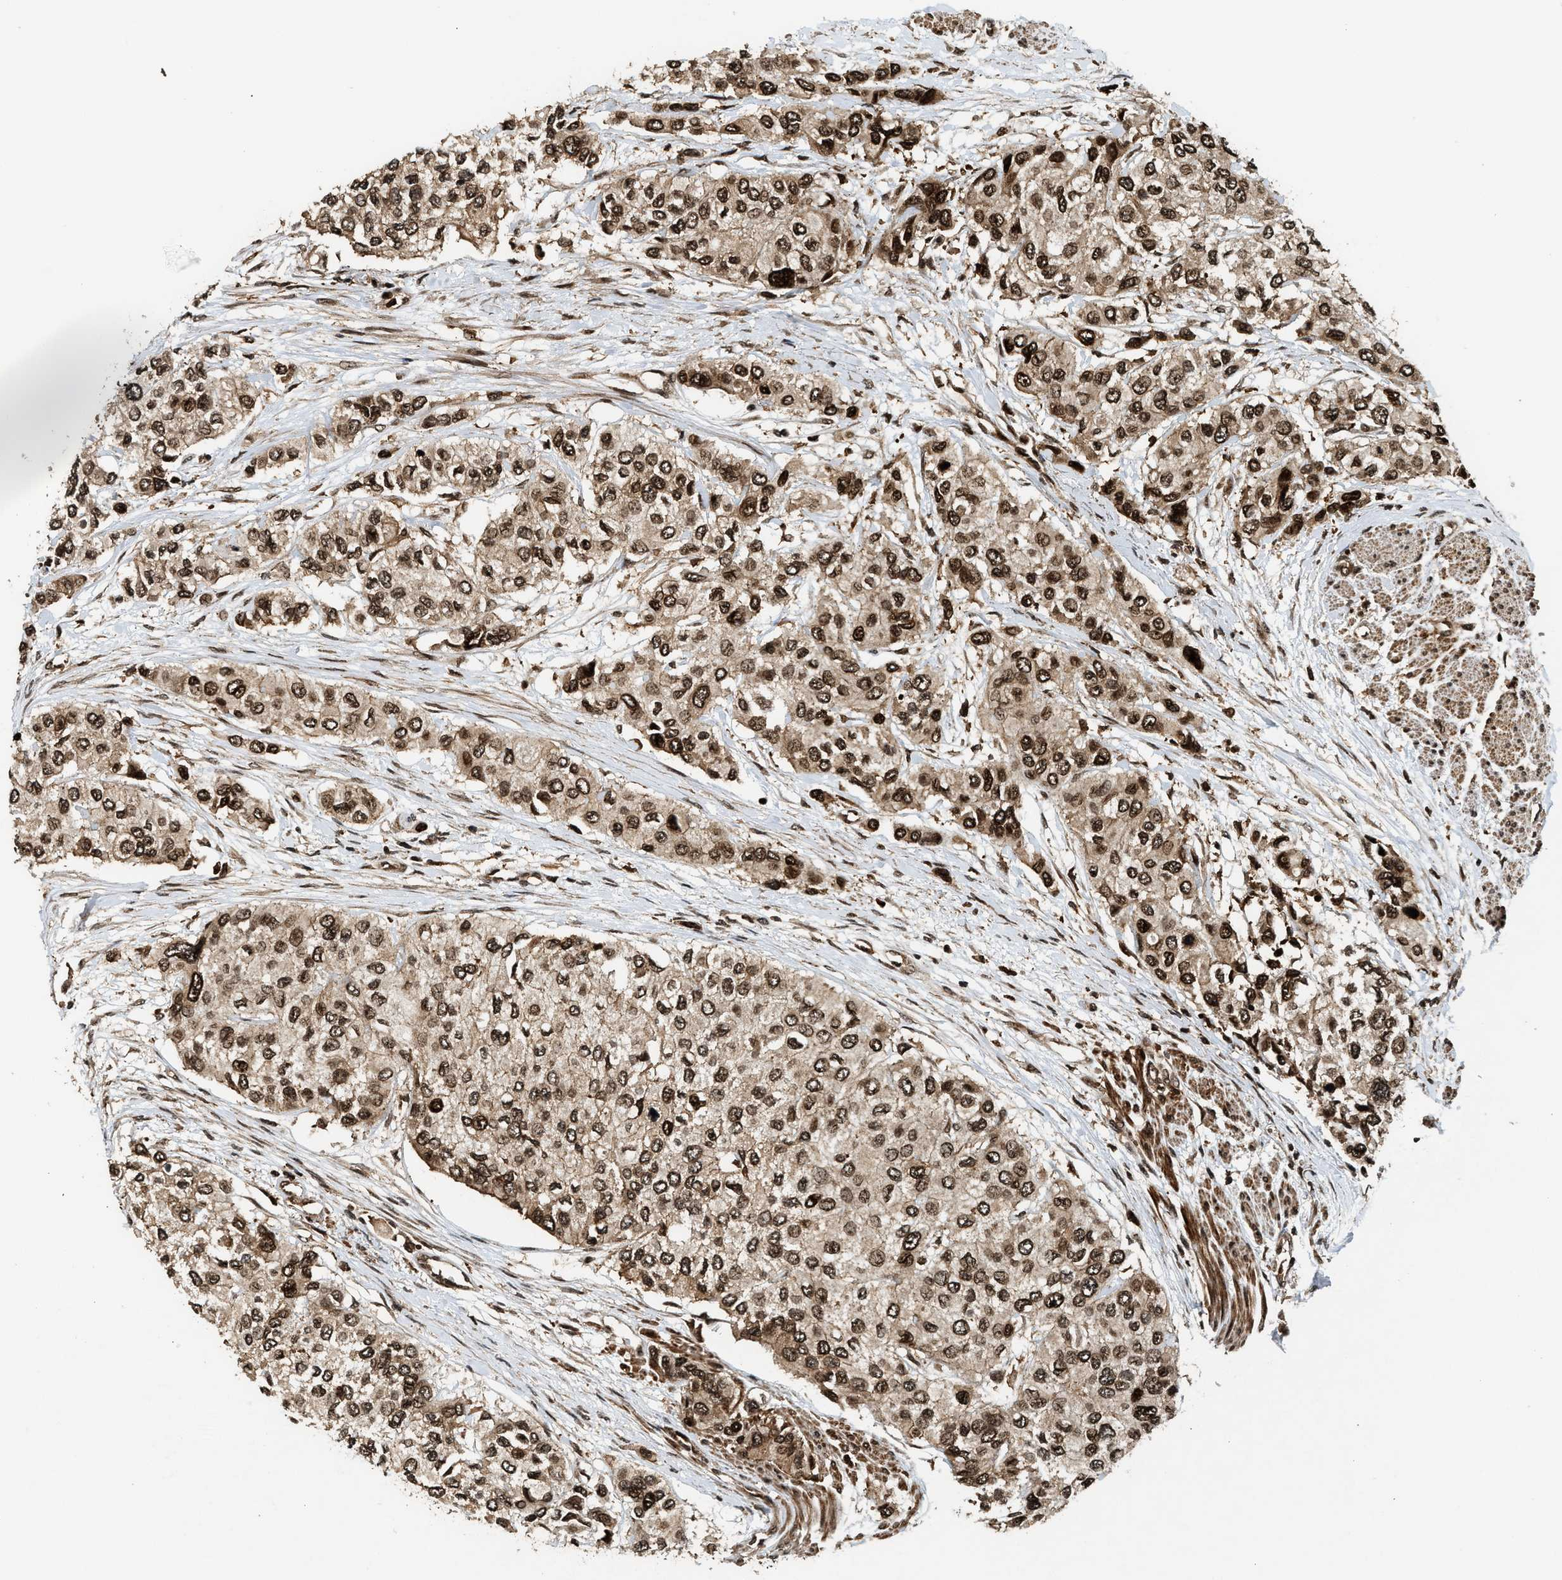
{"staining": {"intensity": "moderate", "quantity": ">75%", "location": "cytoplasmic/membranous,nuclear"}, "tissue": "urothelial cancer", "cell_type": "Tumor cells", "image_type": "cancer", "snomed": [{"axis": "morphology", "description": "Urothelial carcinoma, High grade"}, {"axis": "topography", "description": "Urinary bladder"}], "caption": "DAB immunohistochemical staining of human high-grade urothelial carcinoma exhibits moderate cytoplasmic/membranous and nuclear protein staining in approximately >75% of tumor cells.", "gene": "MDM2", "patient": {"sex": "female", "age": 56}}